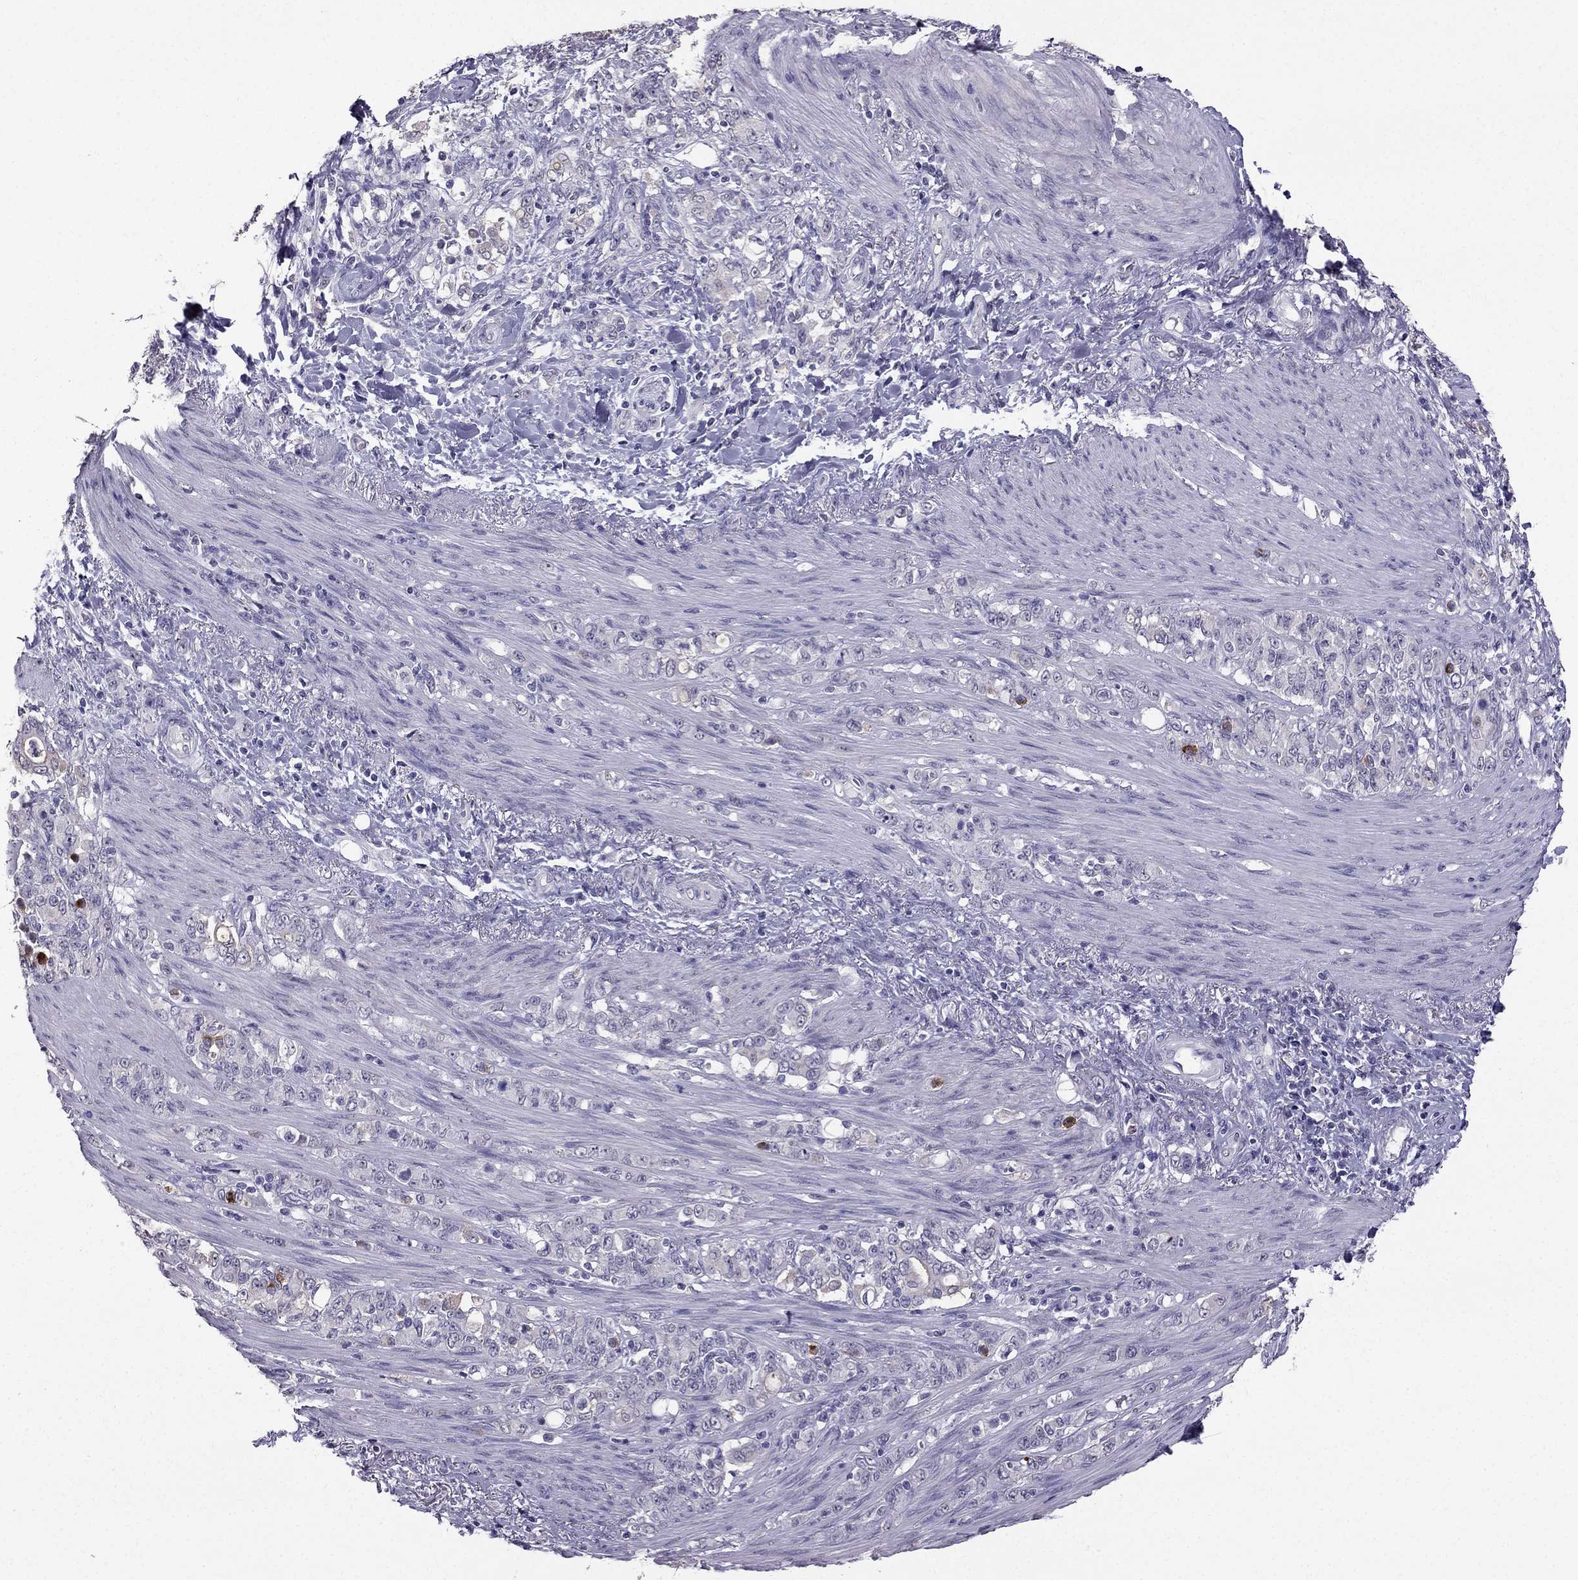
{"staining": {"intensity": "negative", "quantity": "none", "location": "none"}, "tissue": "stomach cancer", "cell_type": "Tumor cells", "image_type": "cancer", "snomed": [{"axis": "morphology", "description": "Adenocarcinoma, NOS"}, {"axis": "topography", "description": "Stomach"}], "caption": "DAB immunohistochemical staining of adenocarcinoma (stomach) reveals no significant positivity in tumor cells. The staining was performed using DAB (3,3'-diaminobenzidine) to visualize the protein expression in brown, while the nuclei were stained in blue with hematoxylin (Magnification: 20x).", "gene": "SCG5", "patient": {"sex": "female", "age": 79}}